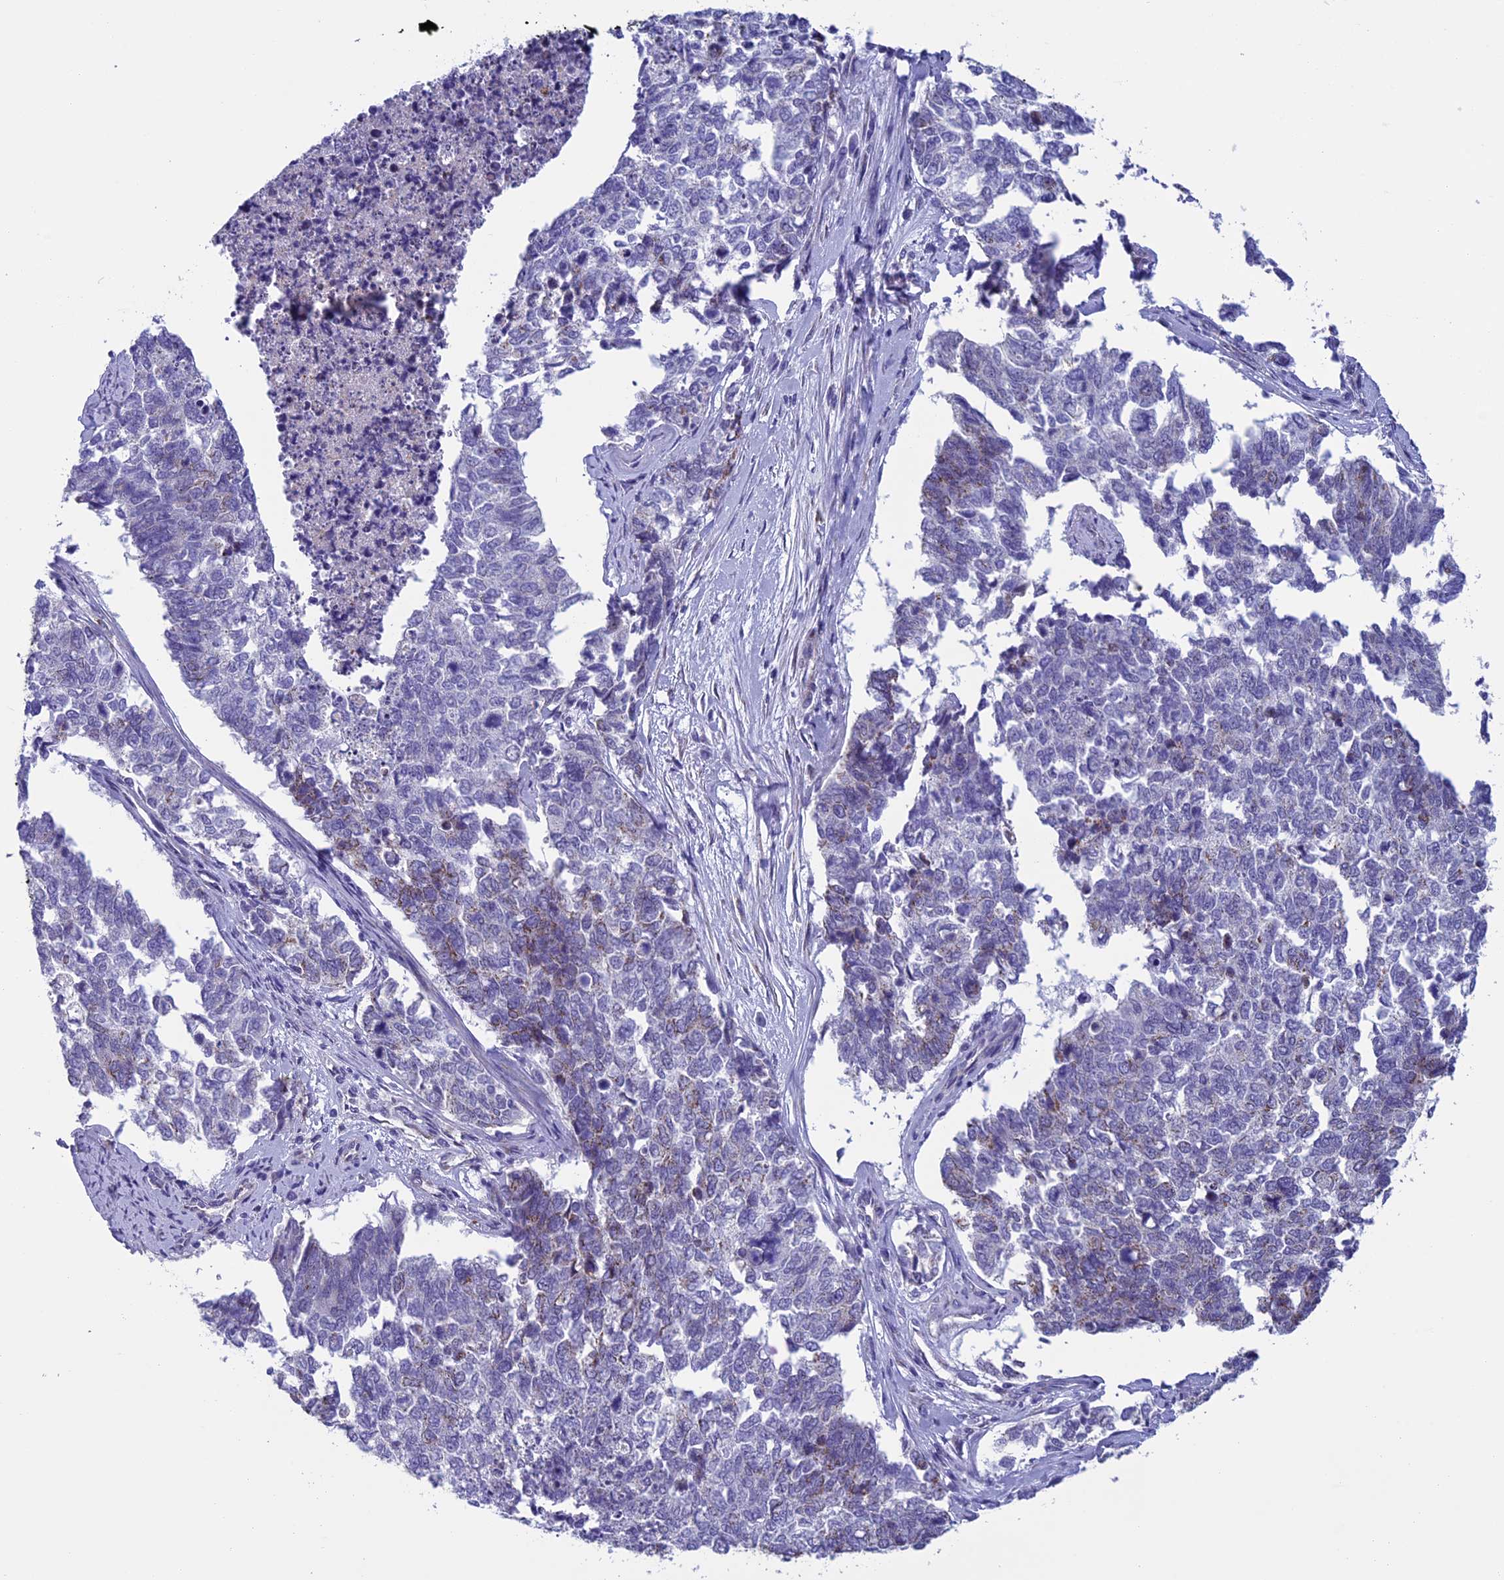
{"staining": {"intensity": "weak", "quantity": "<25%", "location": "cytoplasmic/membranous"}, "tissue": "cervical cancer", "cell_type": "Tumor cells", "image_type": "cancer", "snomed": [{"axis": "morphology", "description": "Squamous cell carcinoma, NOS"}, {"axis": "topography", "description": "Cervix"}], "caption": "Human cervical squamous cell carcinoma stained for a protein using IHC displays no staining in tumor cells.", "gene": "MFSD12", "patient": {"sex": "female", "age": 63}}